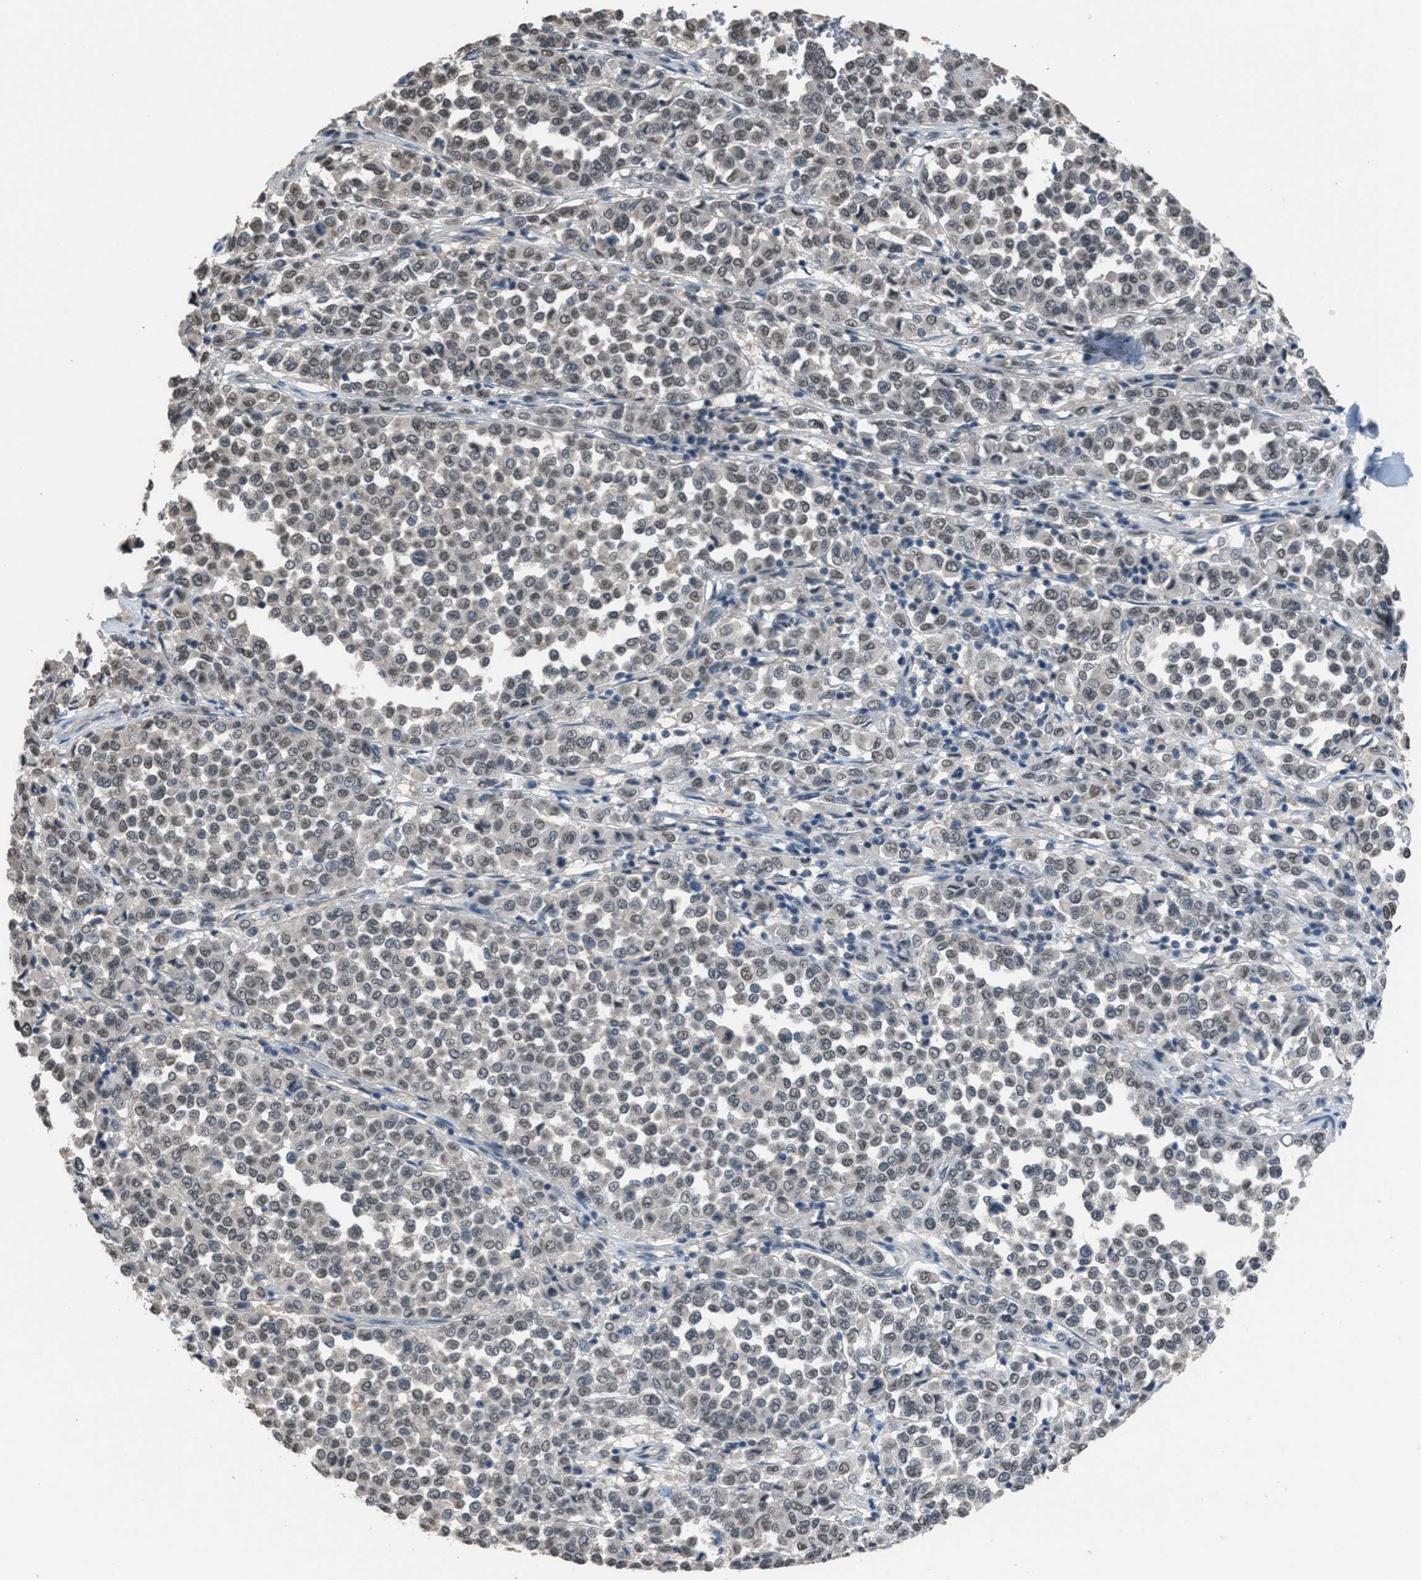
{"staining": {"intensity": "weak", "quantity": "25%-75%", "location": "nuclear"}, "tissue": "melanoma", "cell_type": "Tumor cells", "image_type": "cancer", "snomed": [{"axis": "morphology", "description": "Malignant melanoma, Metastatic site"}, {"axis": "topography", "description": "Pancreas"}], "caption": "Melanoma stained with DAB (3,3'-diaminobenzidine) IHC shows low levels of weak nuclear expression in approximately 25%-75% of tumor cells.", "gene": "ZNF276", "patient": {"sex": "female", "age": 30}}